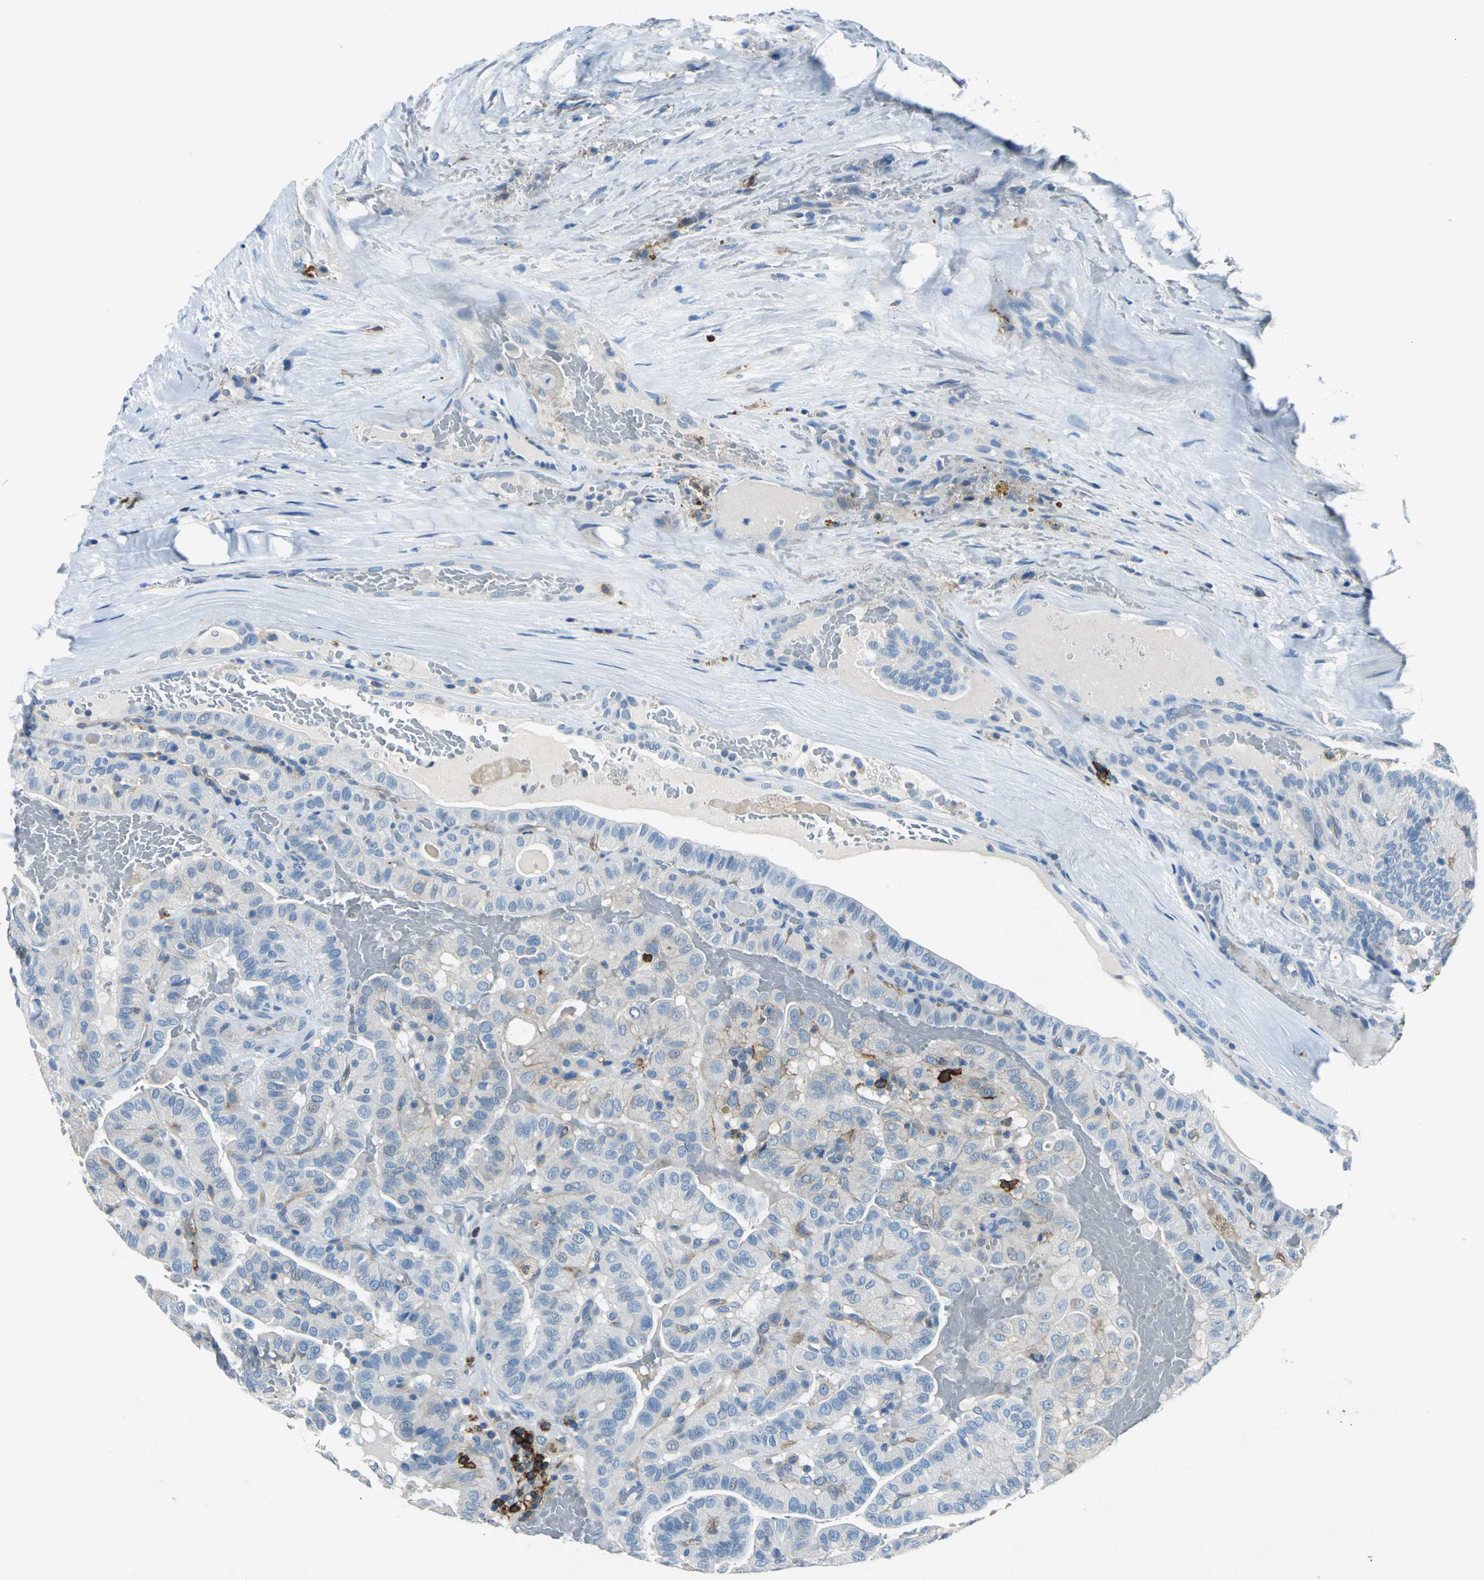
{"staining": {"intensity": "negative", "quantity": "none", "location": "none"}, "tissue": "thyroid cancer", "cell_type": "Tumor cells", "image_type": "cancer", "snomed": [{"axis": "morphology", "description": "Papillary adenocarcinoma, NOS"}, {"axis": "topography", "description": "Thyroid gland"}], "caption": "High power microscopy image of an IHC photomicrograph of thyroid cancer, revealing no significant positivity in tumor cells.", "gene": "RPS13", "patient": {"sex": "male", "age": 77}}